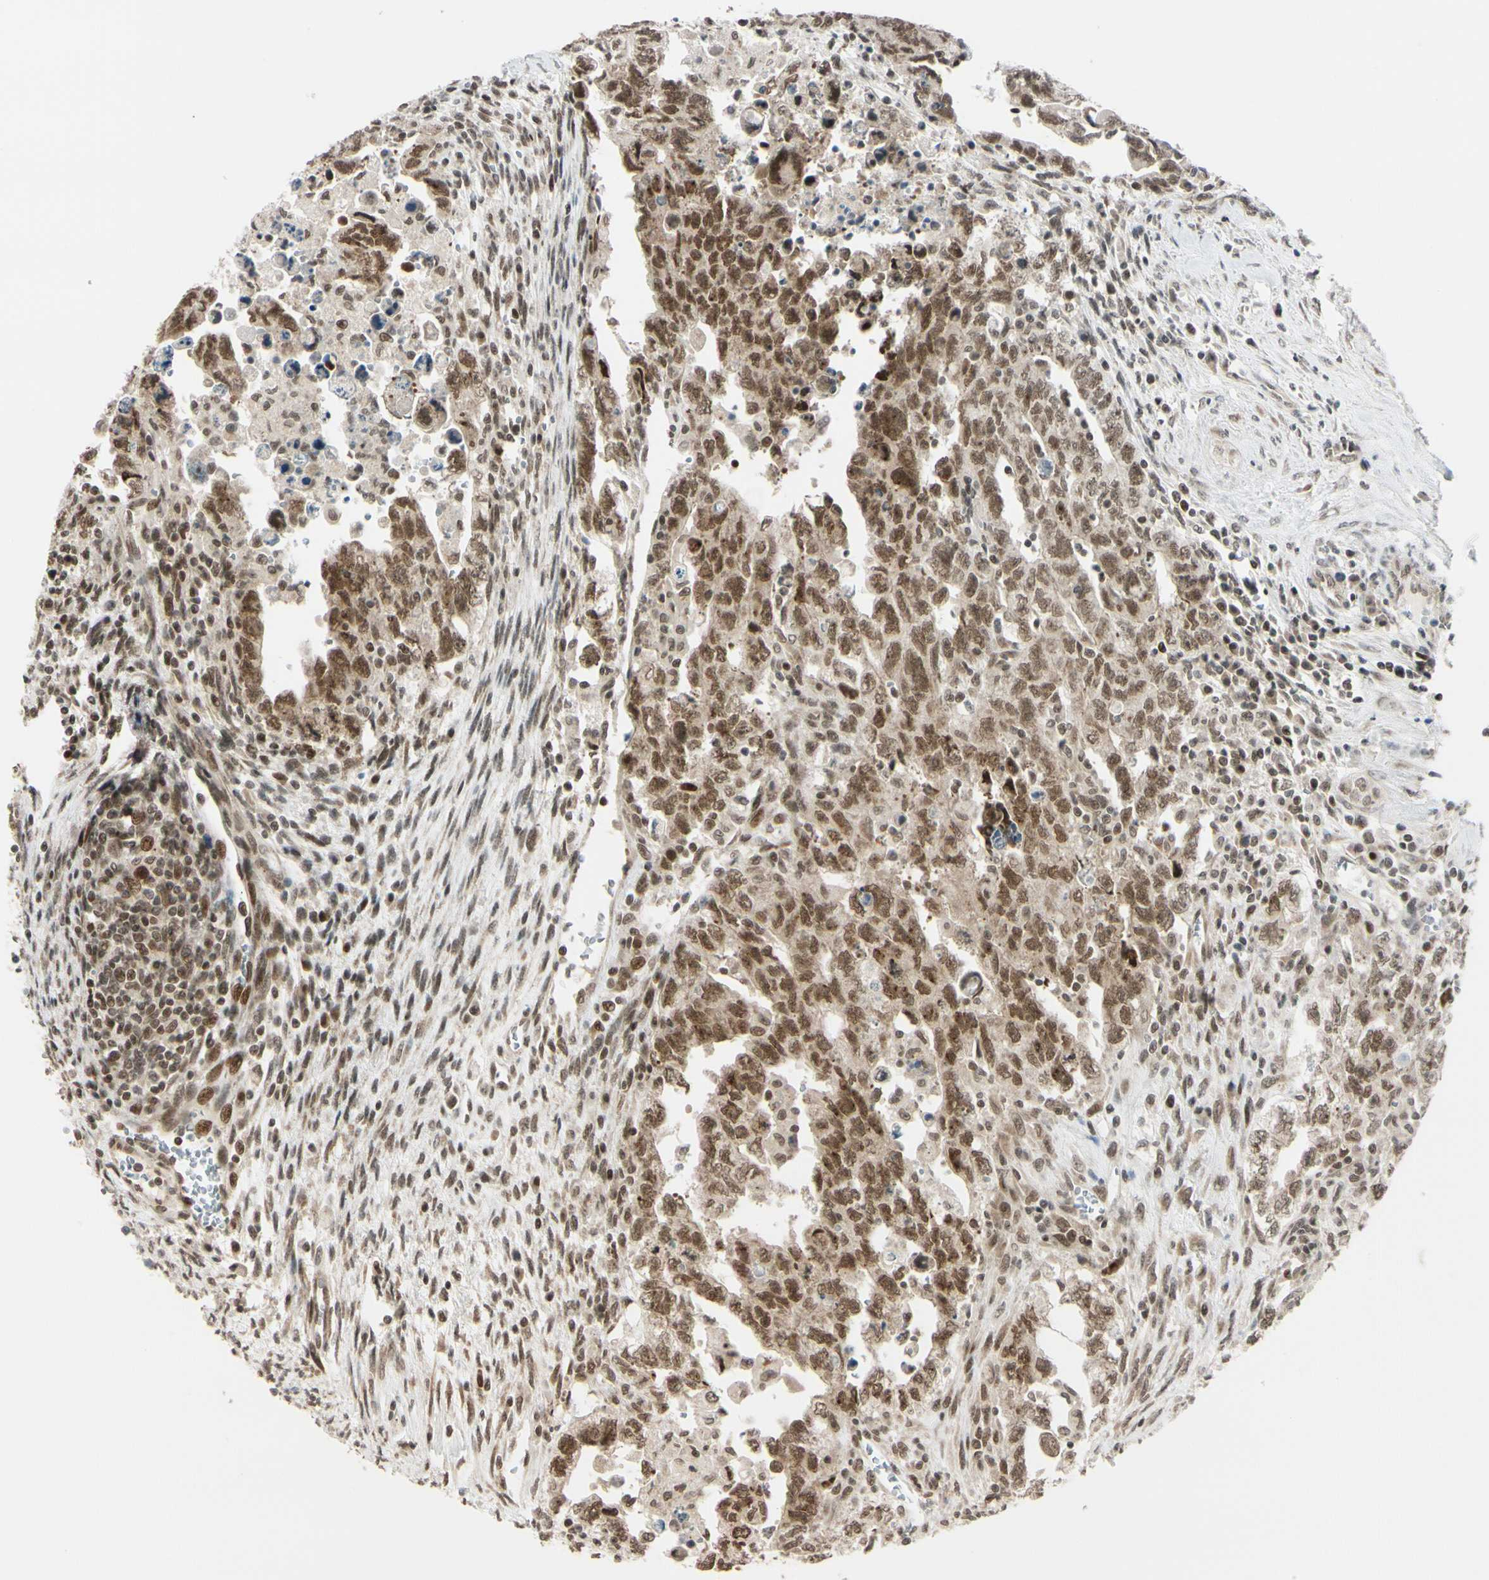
{"staining": {"intensity": "moderate", "quantity": ">75%", "location": "cytoplasmic/membranous,nuclear"}, "tissue": "testis cancer", "cell_type": "Tumor cells", "image_type": "cancer", "snomed": [{"axis": "morphology", "description": "Carcinoma, Embryonal, NOS"}, {"axis": "topography", "description": "Testis"}], "caption": "Moderate cytoplasmic/membranous and nuclear positivity for a protein is seen in about >75% of tumor cells of testis cancer (embryonal carcinoma) using IHC.", "gene": "BRMS1", "patient": {"sex": "male", "age": 28}}